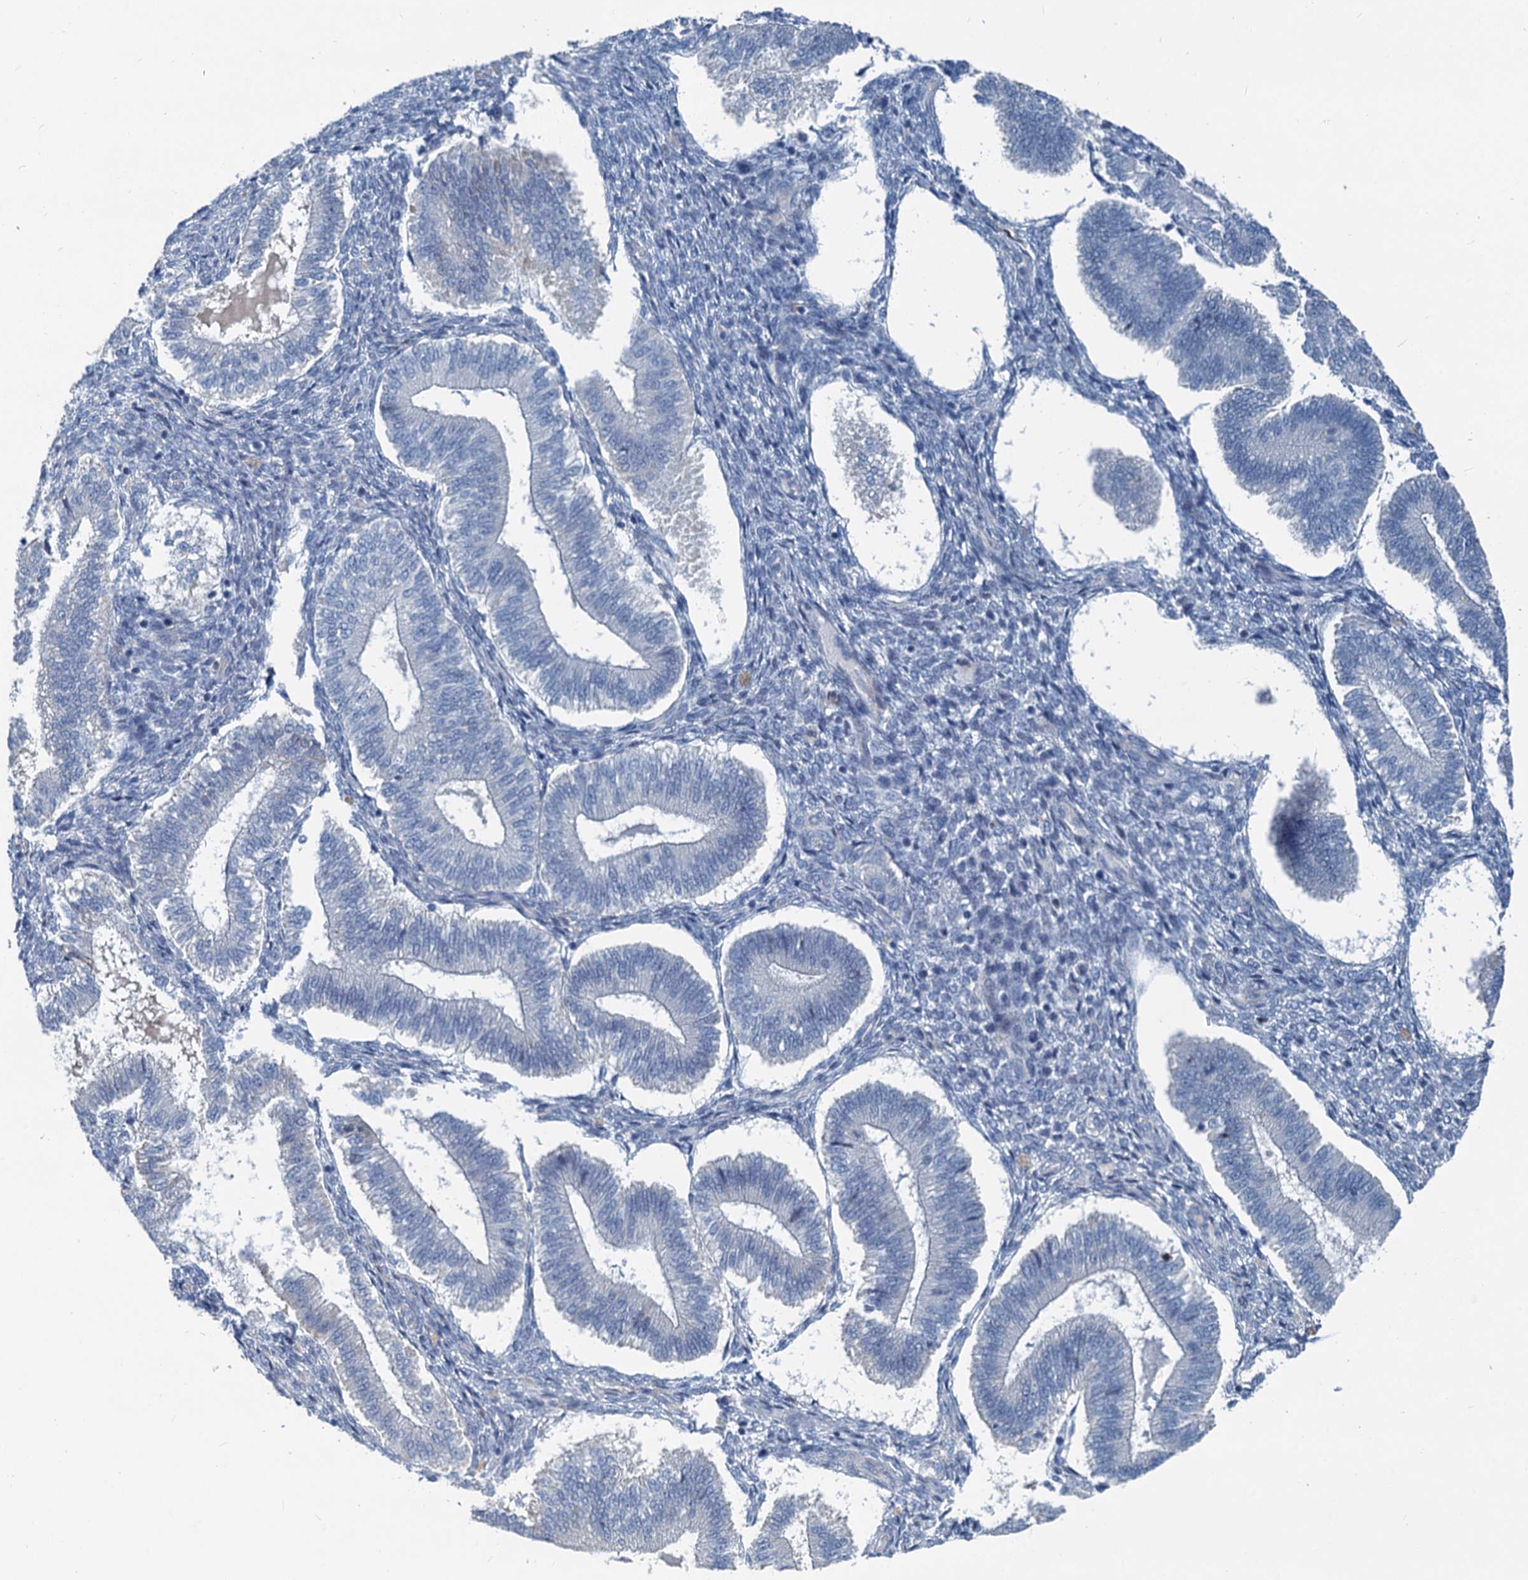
{"staining": {"intensity": "negative", "quantity": "none", "location": "none"}, "tissue": "endometrium", "cell_type": "Cells in endometrial stroma", "image_type": "normal", "snomed": [{"axis": "morphology", "description": "Normal tissue, NOS"}, {"axis": "topography", "description": "Endometrium"}], "caption": "This histopathology image is of normal endometrium stained with IHC to label a protein in brown with the nuclei are counter-stained blue. There is no positivity in cells in endometrial stroma.", "gene": "ASXL3", "patient": {"sex": "female", "age": 25}}